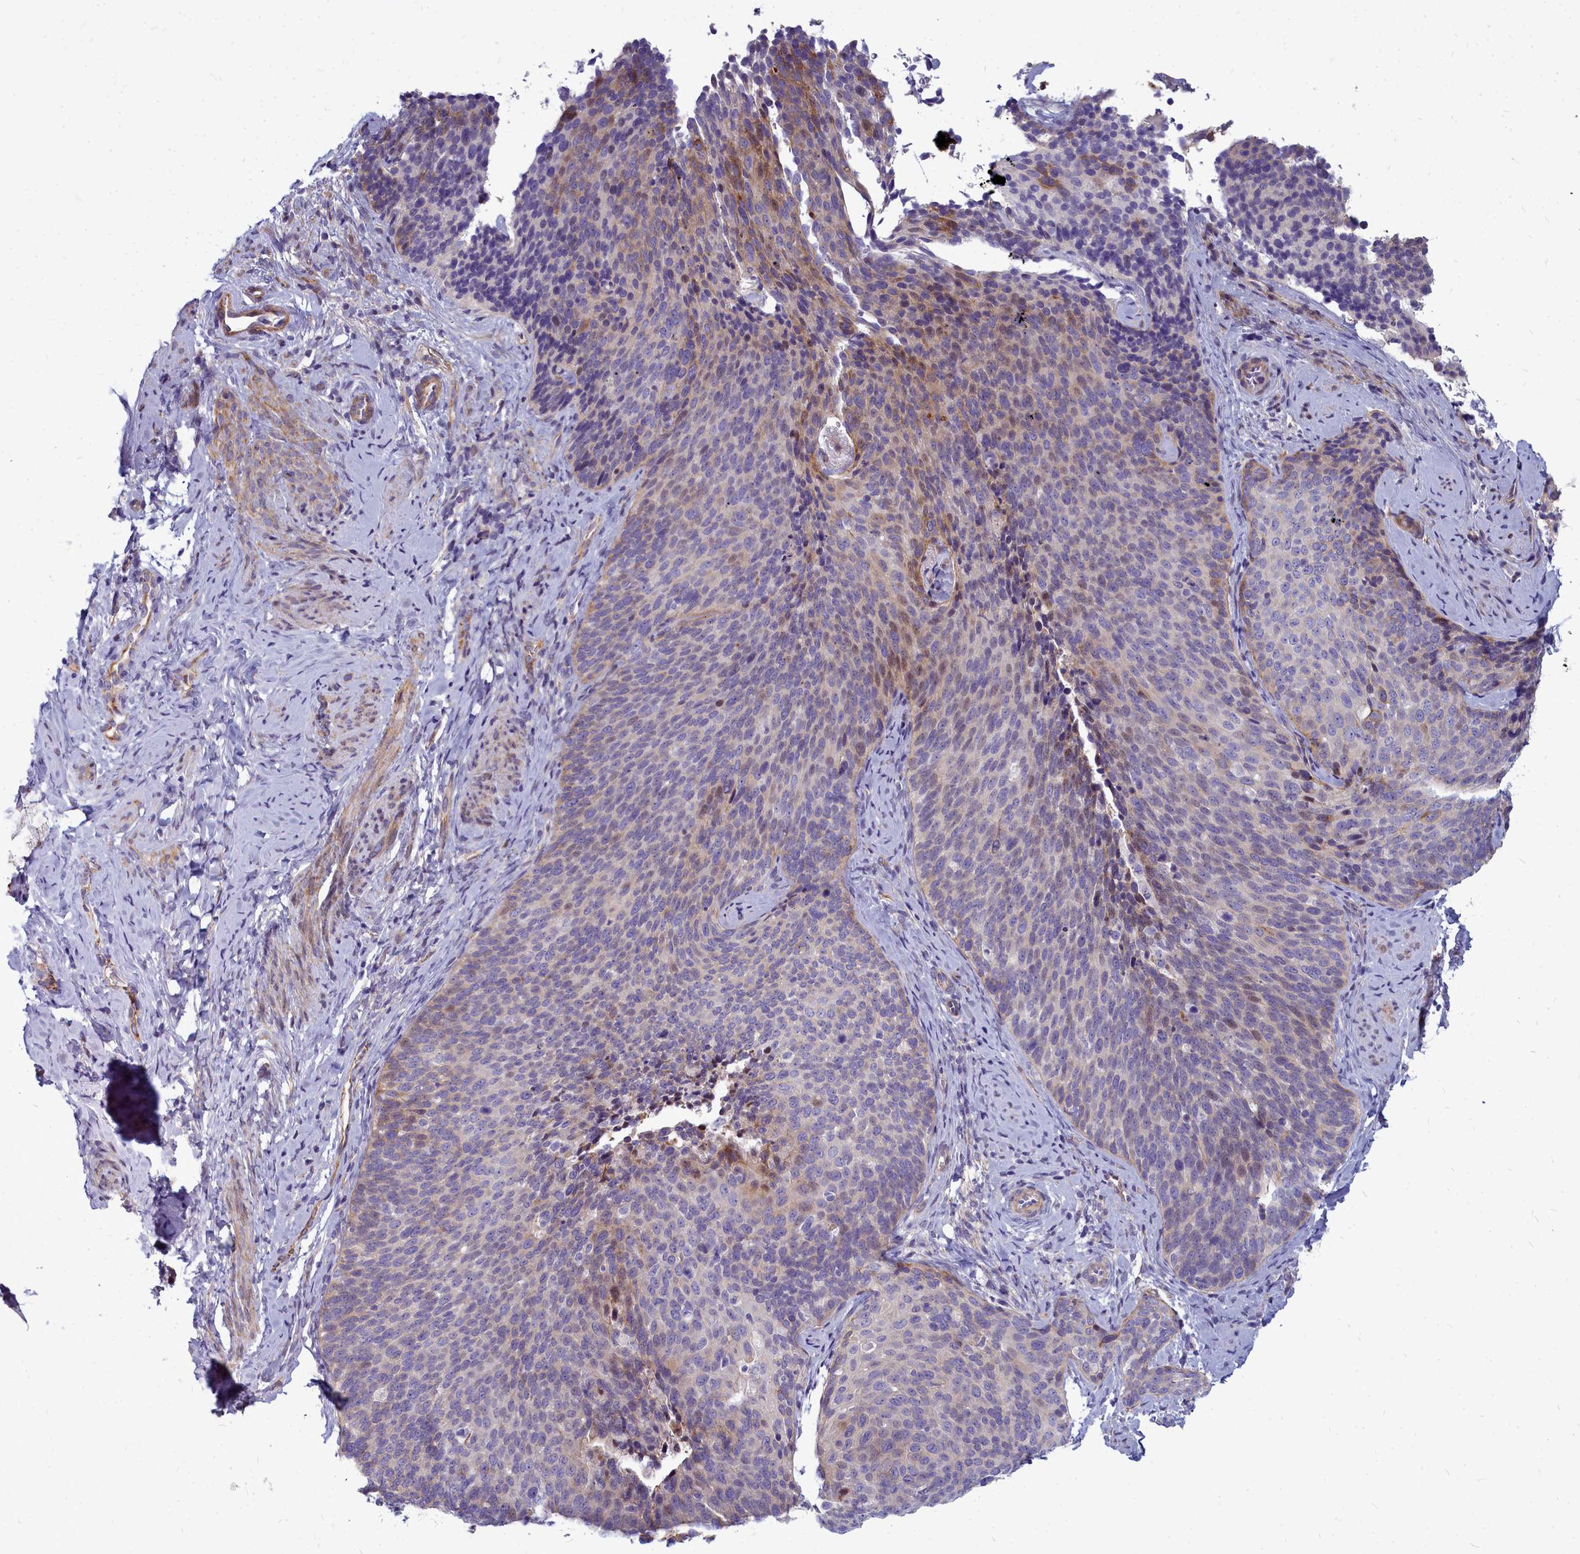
{"staining": {"intensity": "weak", "quantity": "<25%", "location": "cytoplasmic/membranous"}, "tissue": "cervical cancer", "cell_type": "Tumor cells", "image_type": "cancer", "snomed": [{"axis": "morphology", "description": "Squamous cell carcinoma, NOS"}, {"axis": "topography", "description": "Cervix"}], "caption": "A histopathology image of cervical squamous cell carcinoma stained for a protein demonstrates no brown staining in tumor cells. (DAB (3,3'-diaminobenzidine) IHC visualized using brightfield microscopy, high magnification).", "gene": "TTC5", "patient": {"sex": "female", "age": 50}}